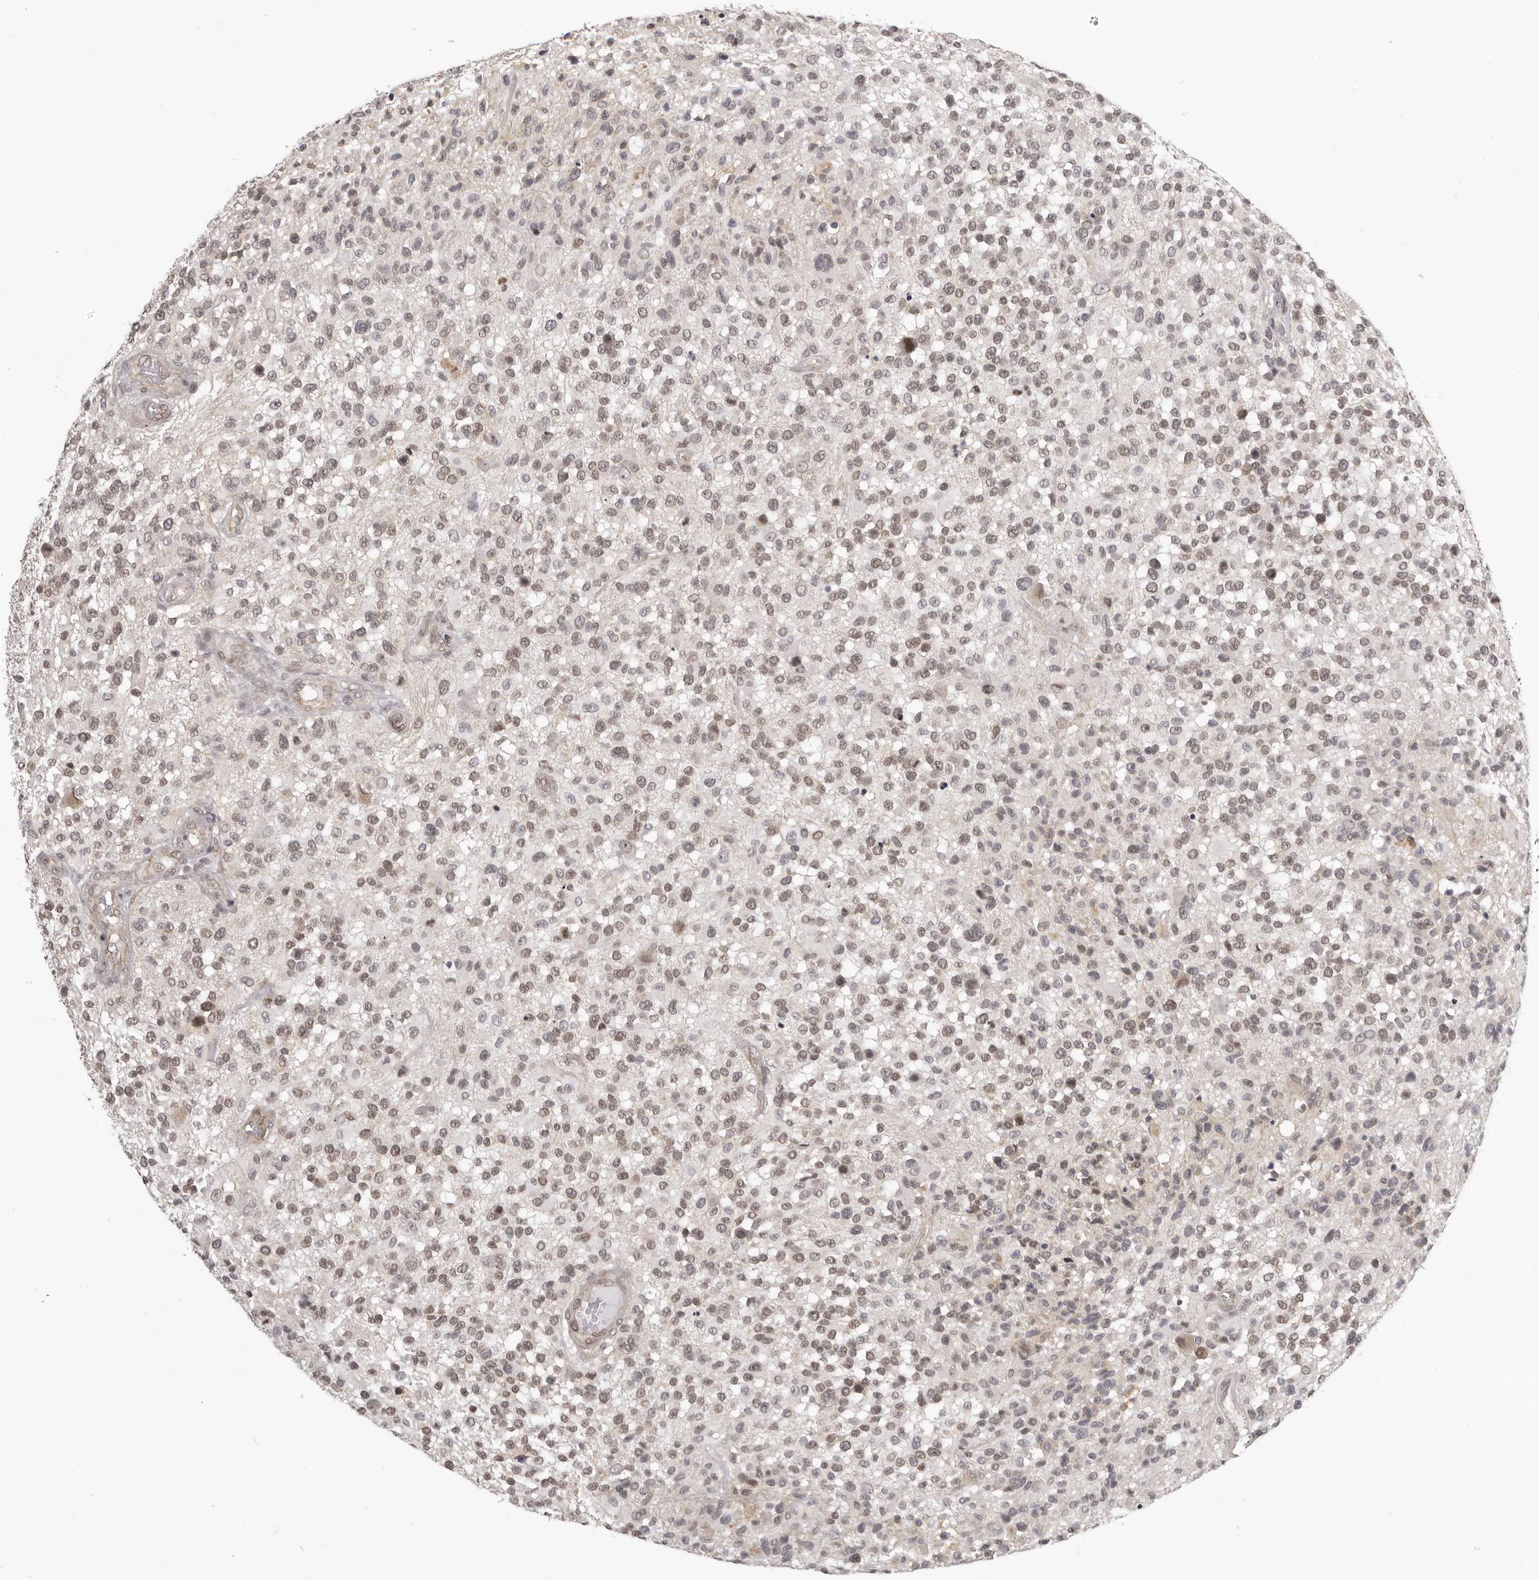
{"staining": {"intensity": "weak", "quantity": ">75%", "location": "nuclear"}, "tissue": "glioma", "cell_type": "Tumor cells", "image_type": "cancer", "snomed": [{"axis": "morphology", "description": "Glioma, malignant, High grade"}, {"axis": "morphology", "description": "Glioblastoma, NOS"}, {"axis": "topography", "description": "Brain"}], "caption": "Immunohistochemical staining of human malignant high-grade glioma exhibits weak nuclear protein staining in about >75% of tumor cells.", "gene": "RNF2", "patient": {"sex": "male", "age": 60}}